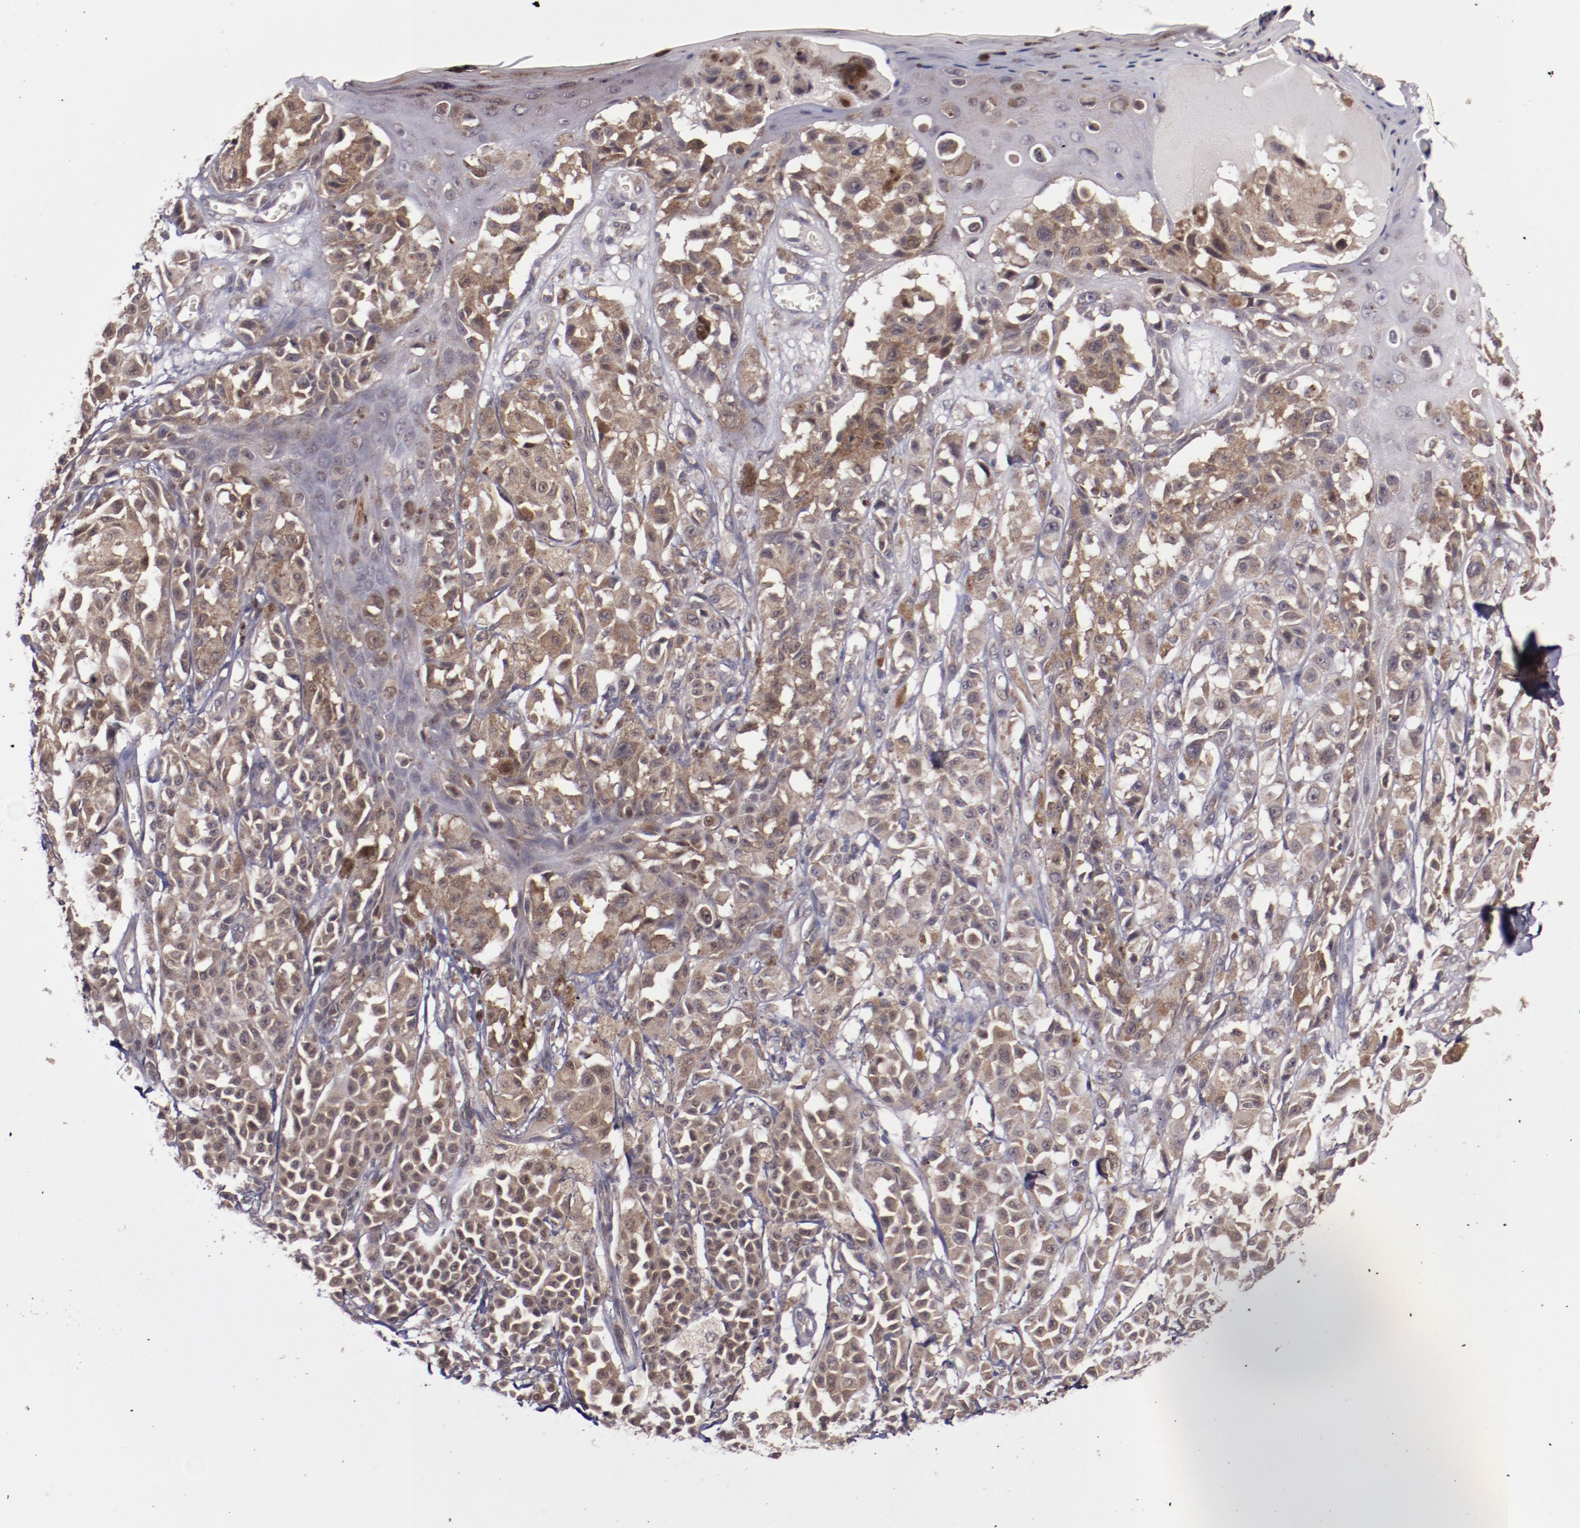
{"staining": {"intensity": "weak", "quantity": ">75%", "location": "cytoplasmic/membranous"}, "tissue": "melanoma", "cell_type": "Tumor cells", "image_type": "cancer", "snomed": [{"axis": "morphology", "description": "Malignant melanoma, NOS"}, {"axis": "topography", "description": "Skin"}], "caption": "Tumor cells exhibit low levels of weak cytoplasmic/membranous positivity in approximately >75% of cells in human malignant melanoma.", "gene": "FTSJ1", "patient": {"sex": "female", "age": 38}}